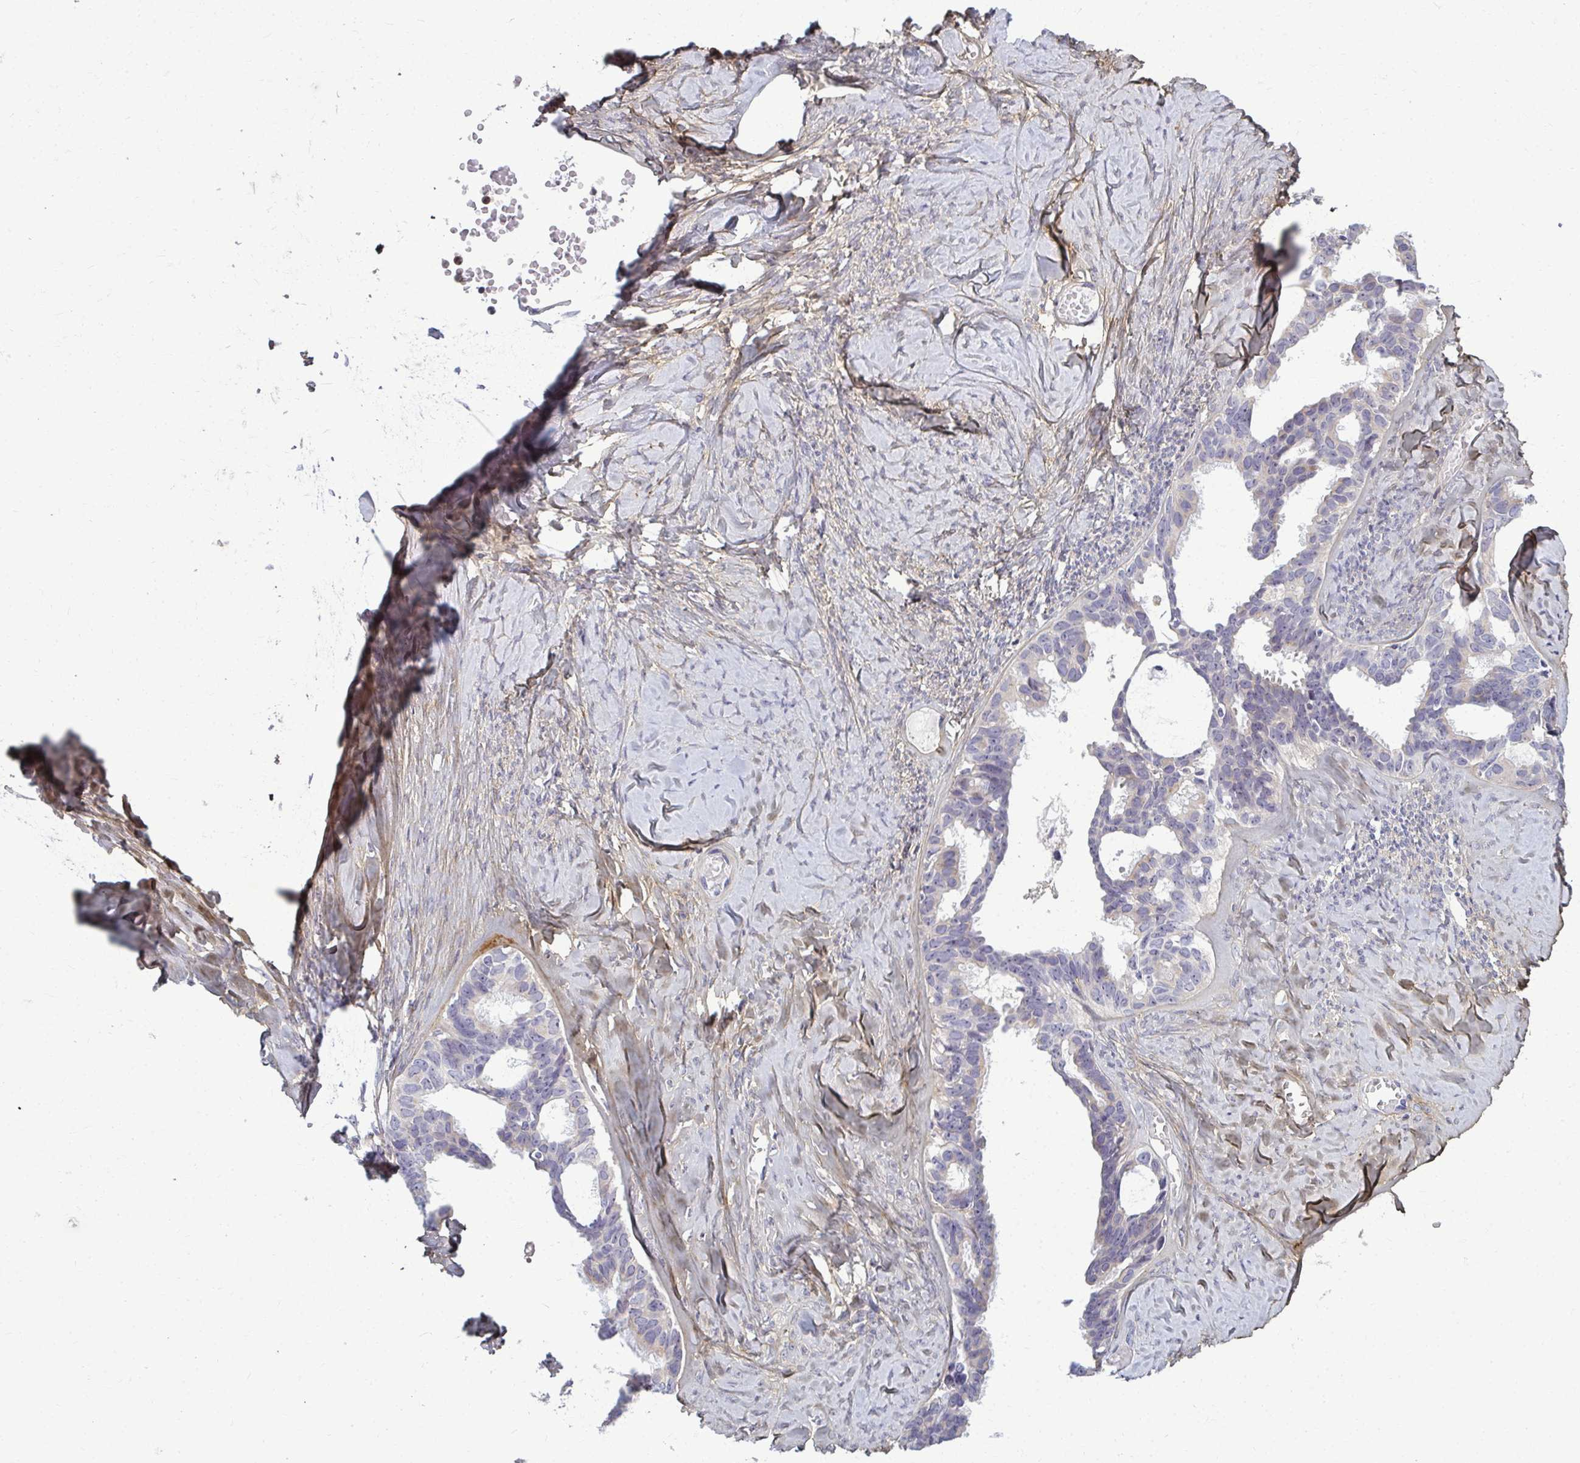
{"staining": {"intensity": "negative", "quantity": "none", "location": "none"}, "tissue": "ovarian cancer", "cell_type": "Tumor cells", "image_type": "cancer", "snomed": [{"axis": "morphology", "description": "Cystadenocarcinoma, serous, NOS"}, {"axis": "topography", "description": "Ovary"}], "caption": "The image demonstrates no significant positivity in tumor cells of serous cystadenocarcinoma (ovarian).", "gene": "AP5M1", "patient": {"sex": "female", "age": 69}}